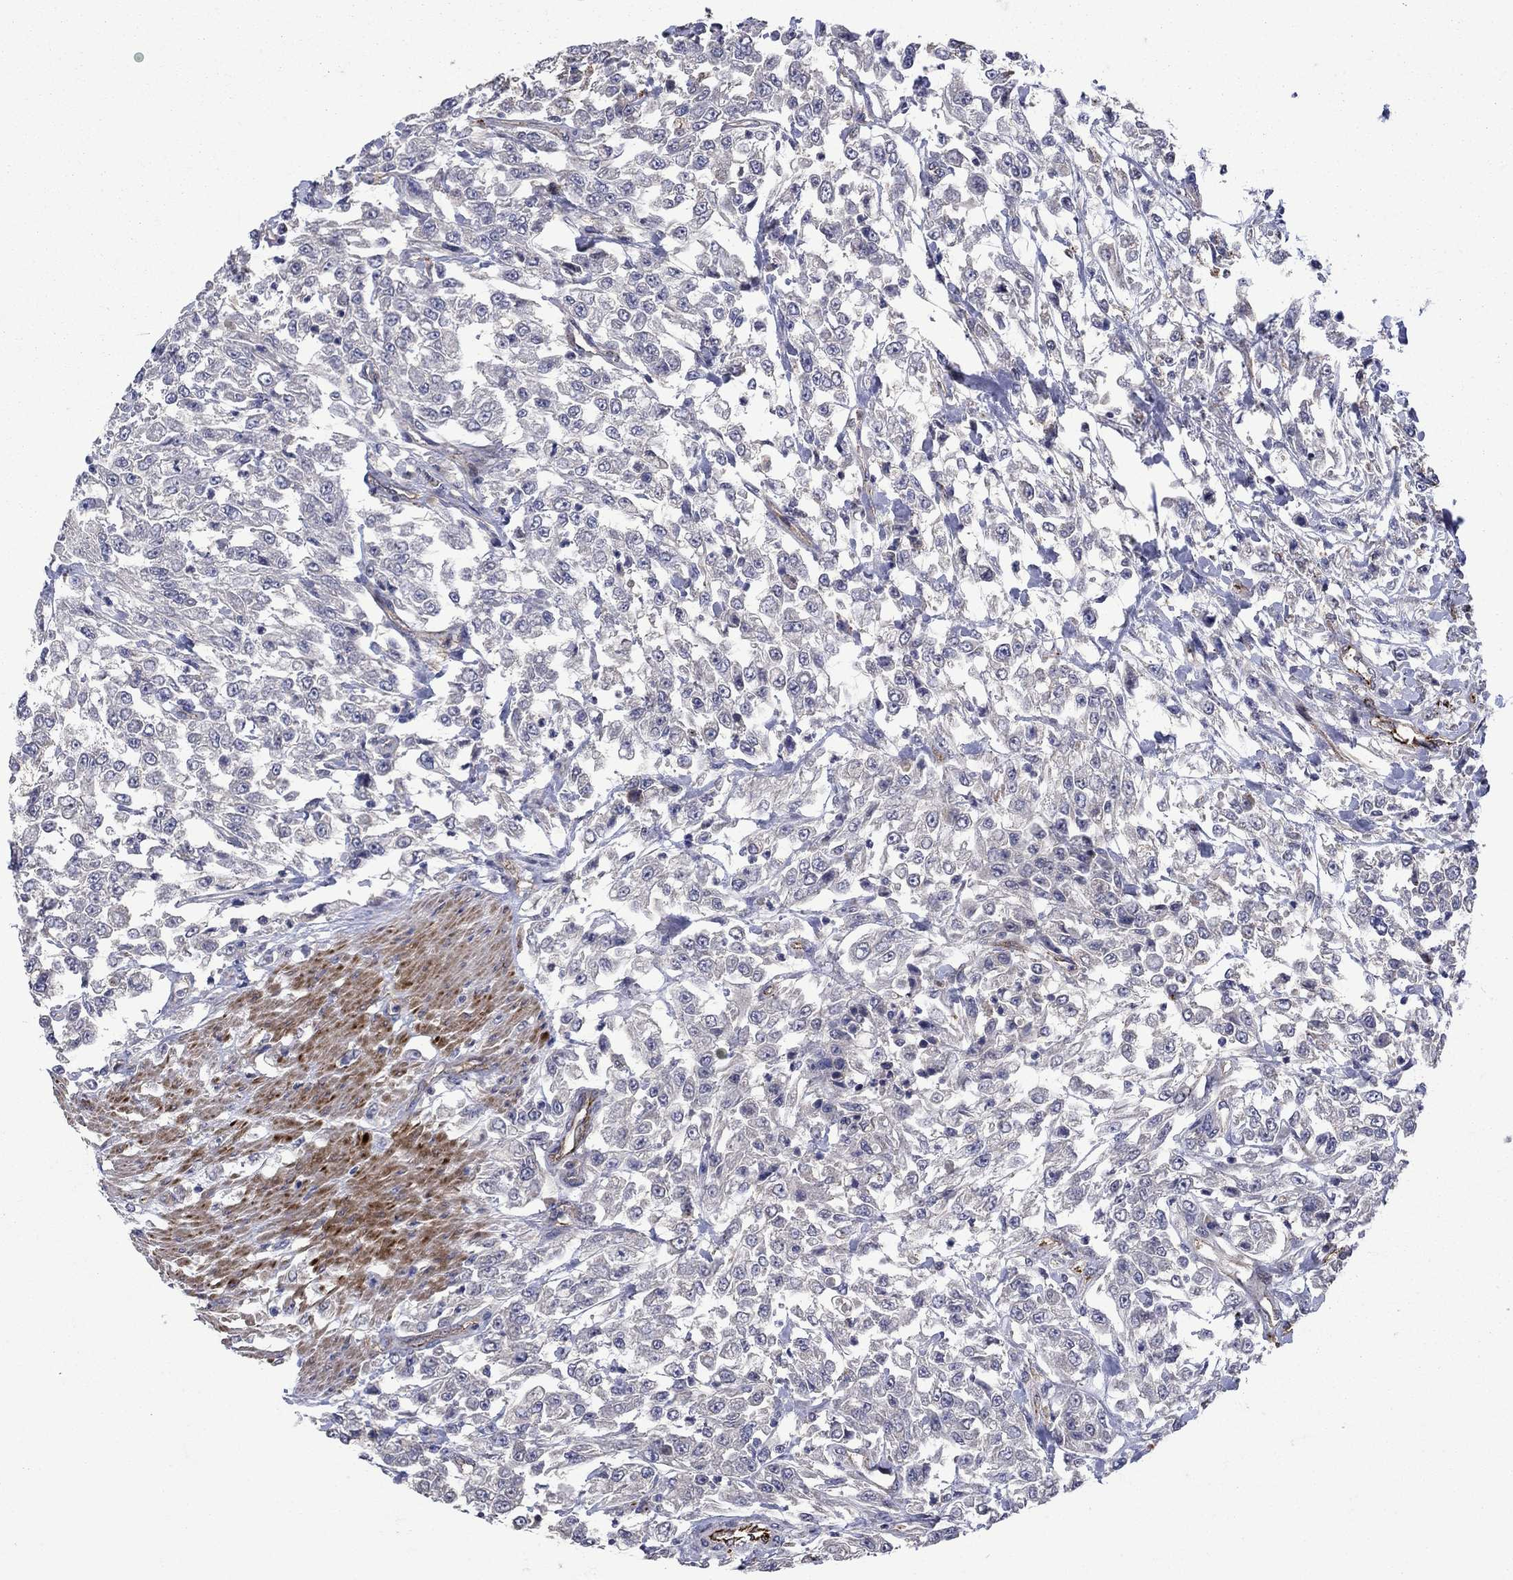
{"staining": {"intensity": "negative", "quantity": "none", "location": "none"}, "tissue": "urothelial cancer", "cell_type": "Tumor cells", "image_type": "cancer", "snomed": [{"axis": "morphology", "description": "Urothelial carcinoma, High grade"}, {"axis": "topography", "description": "Urinary bladder"}], "caption": "There is no significant expression in tumor cells of urothelial carcinoma (high-grade). Nuclei are stained in blue.", "gene": "SLC7A1", "patient": {"sex": "male", "age": 46}}